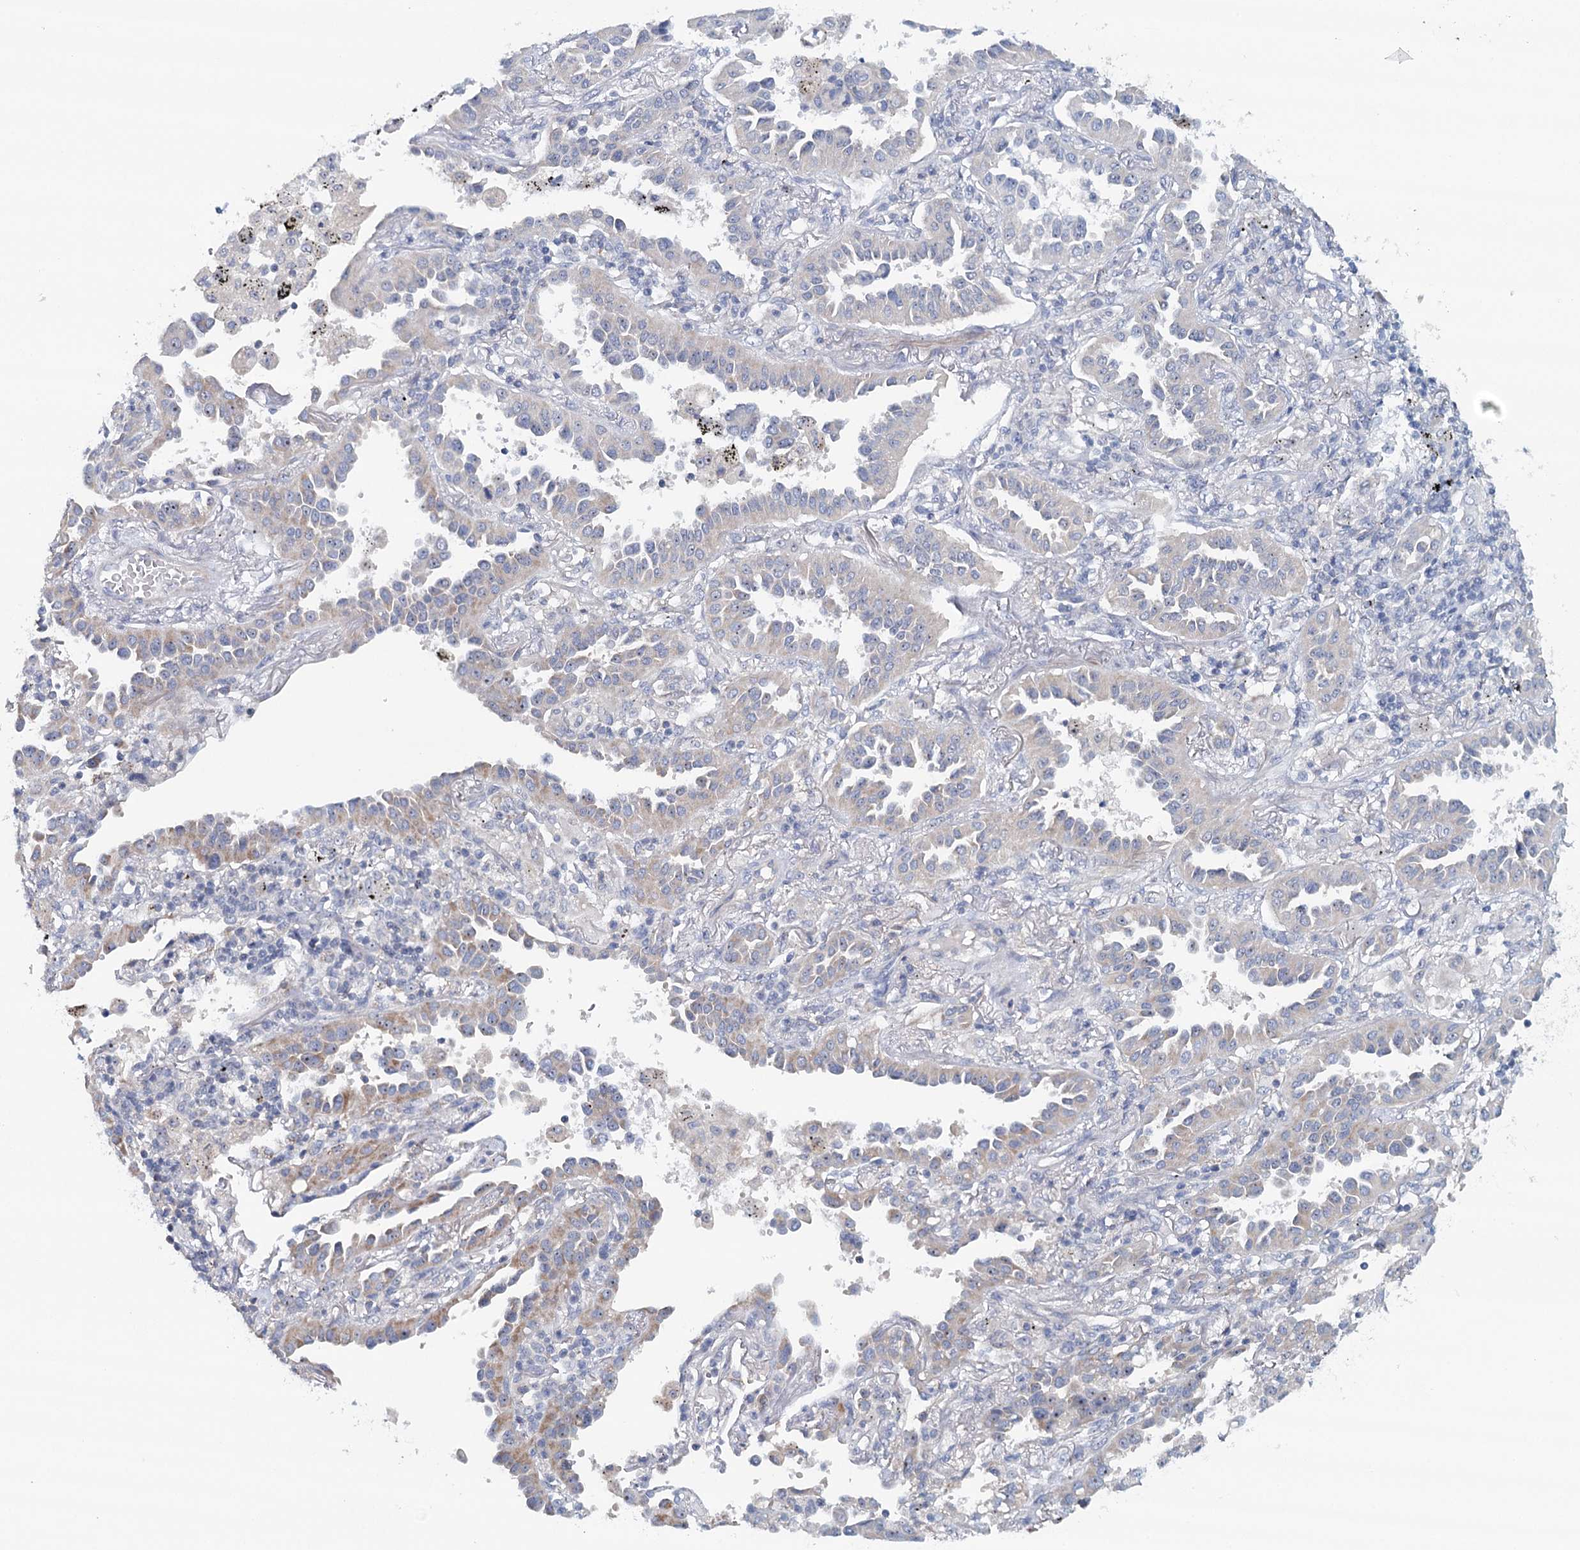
{"staining": {"intensity": "negative", "quantity": "none", "location": "none"}, "tissue": "lung cancer", "cell_type": "Tumor cells", "image_type": "cancer", "snomed": [{"axis": "morphology", "description": "Normal tissue, NOS"}, {"axis": "morphology", "description": "Adenocarcinoma, NOS"}, {"axis": "topography", "description": "Lung"}], "caption": "Immunohistochemistry (IHC) histopathology image of human lung cancer (adenocarcinoma) stained for a protein (brown), which demonstrates no expression in tumor cells. (Brightfield microscopy of DAB immunohistochemistry at high magnification).", "gene": "RBM43", "patient": {"sex": "male", "age": 59}}